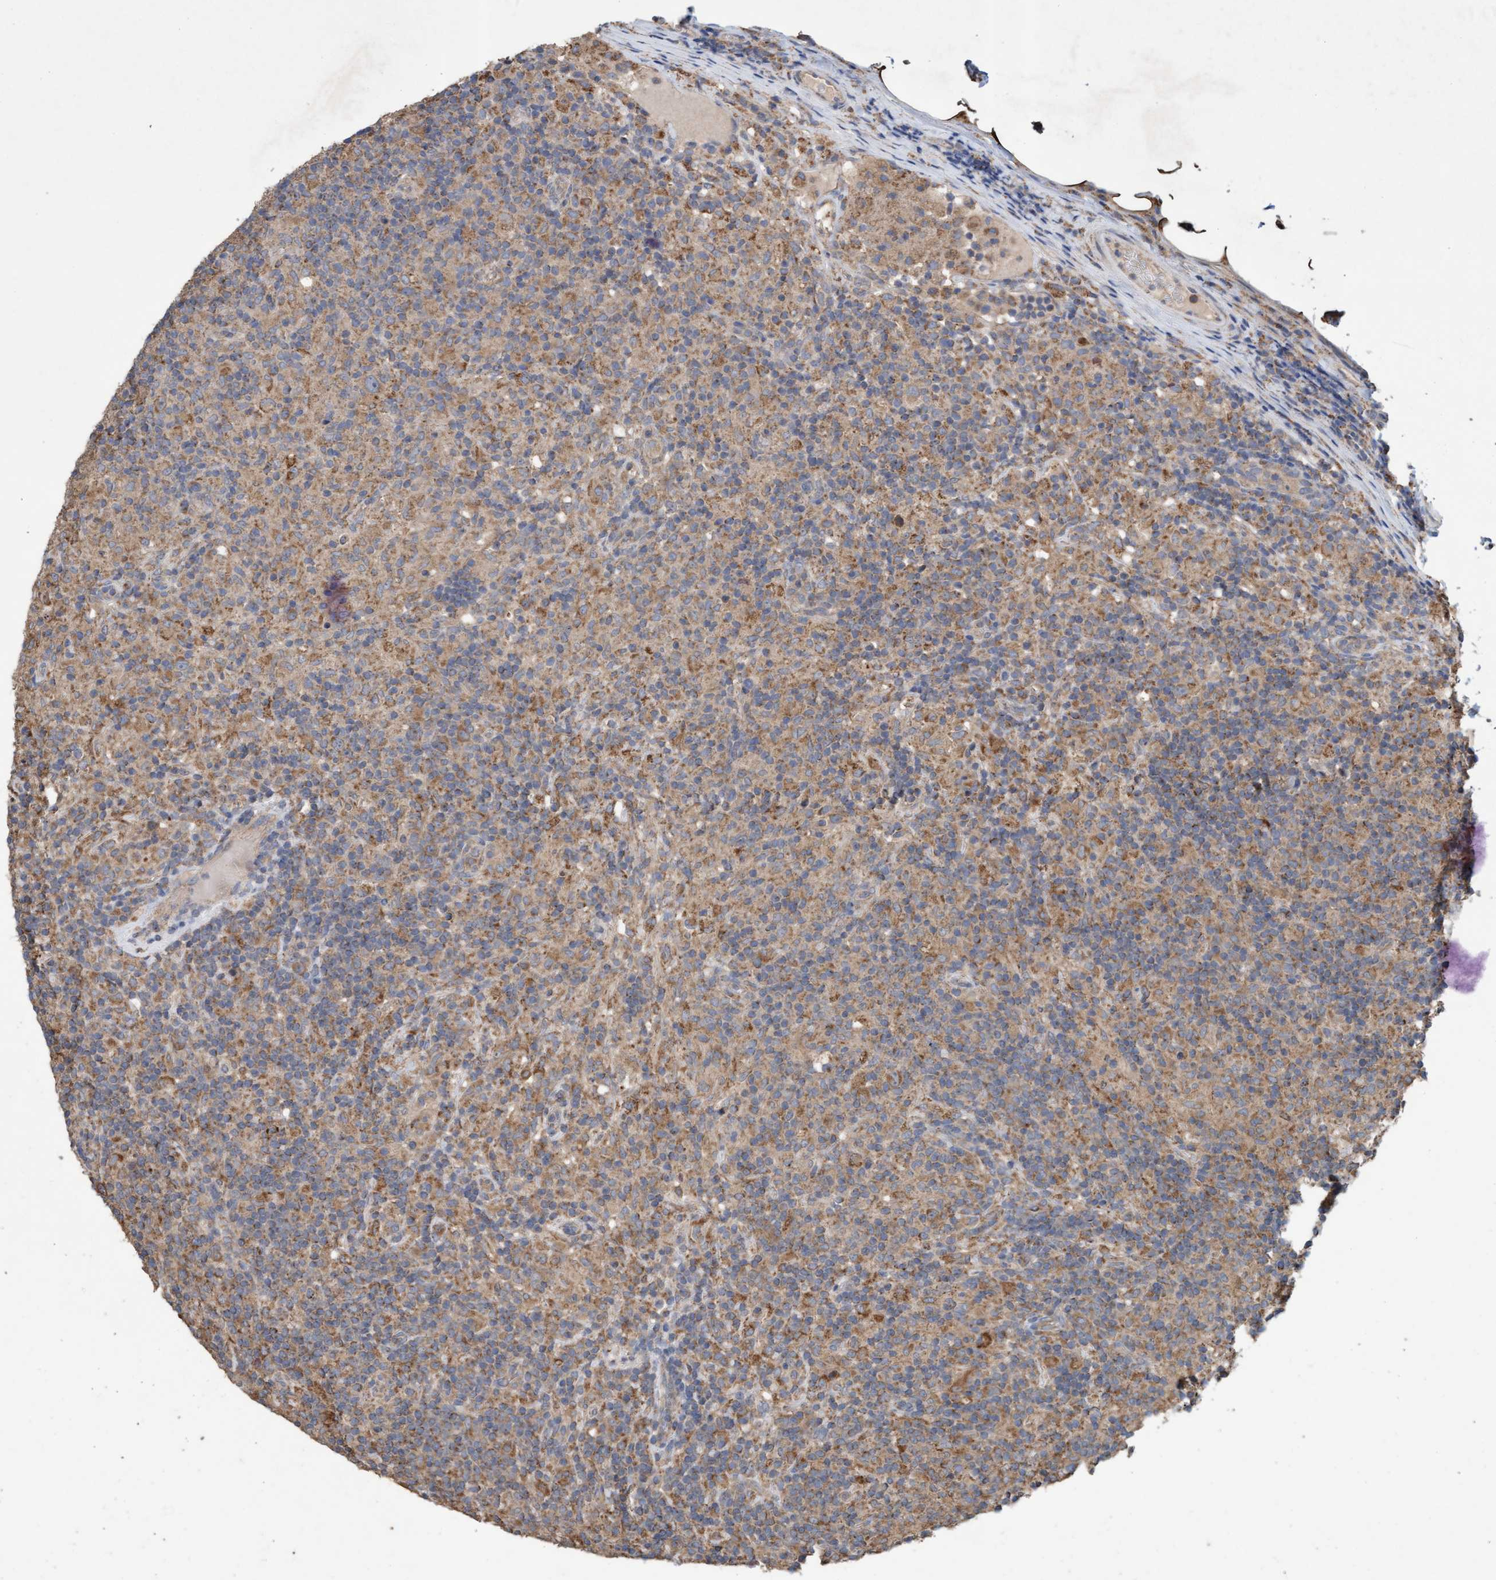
{"staining": {"intensity": "moderate", "quantity": ">75%", "location": "cytoplasmic/membranous"}, "tissue": "lymphoma", "cell_type": "Tumor cells", "image_type": "cancer", "snomed": [{"axis": "morphology", "description": "Hodgkin's disease, NOS"}, {"axis": "topography", "description": "Lymph node"}], "caption": "The image shows staining of Hodgkin's disease, revealing moderate cytoplasmic/membranous protein expression (brown color) within tumor cells. Using DAB (3,3'-diaminobenzidine) (brown) and hematoxylin (blue) stains, captured at high magnification using brightfield microscopy.", "gene": "ATPAF2", "patient": {"sex": "male", "age": 70}}